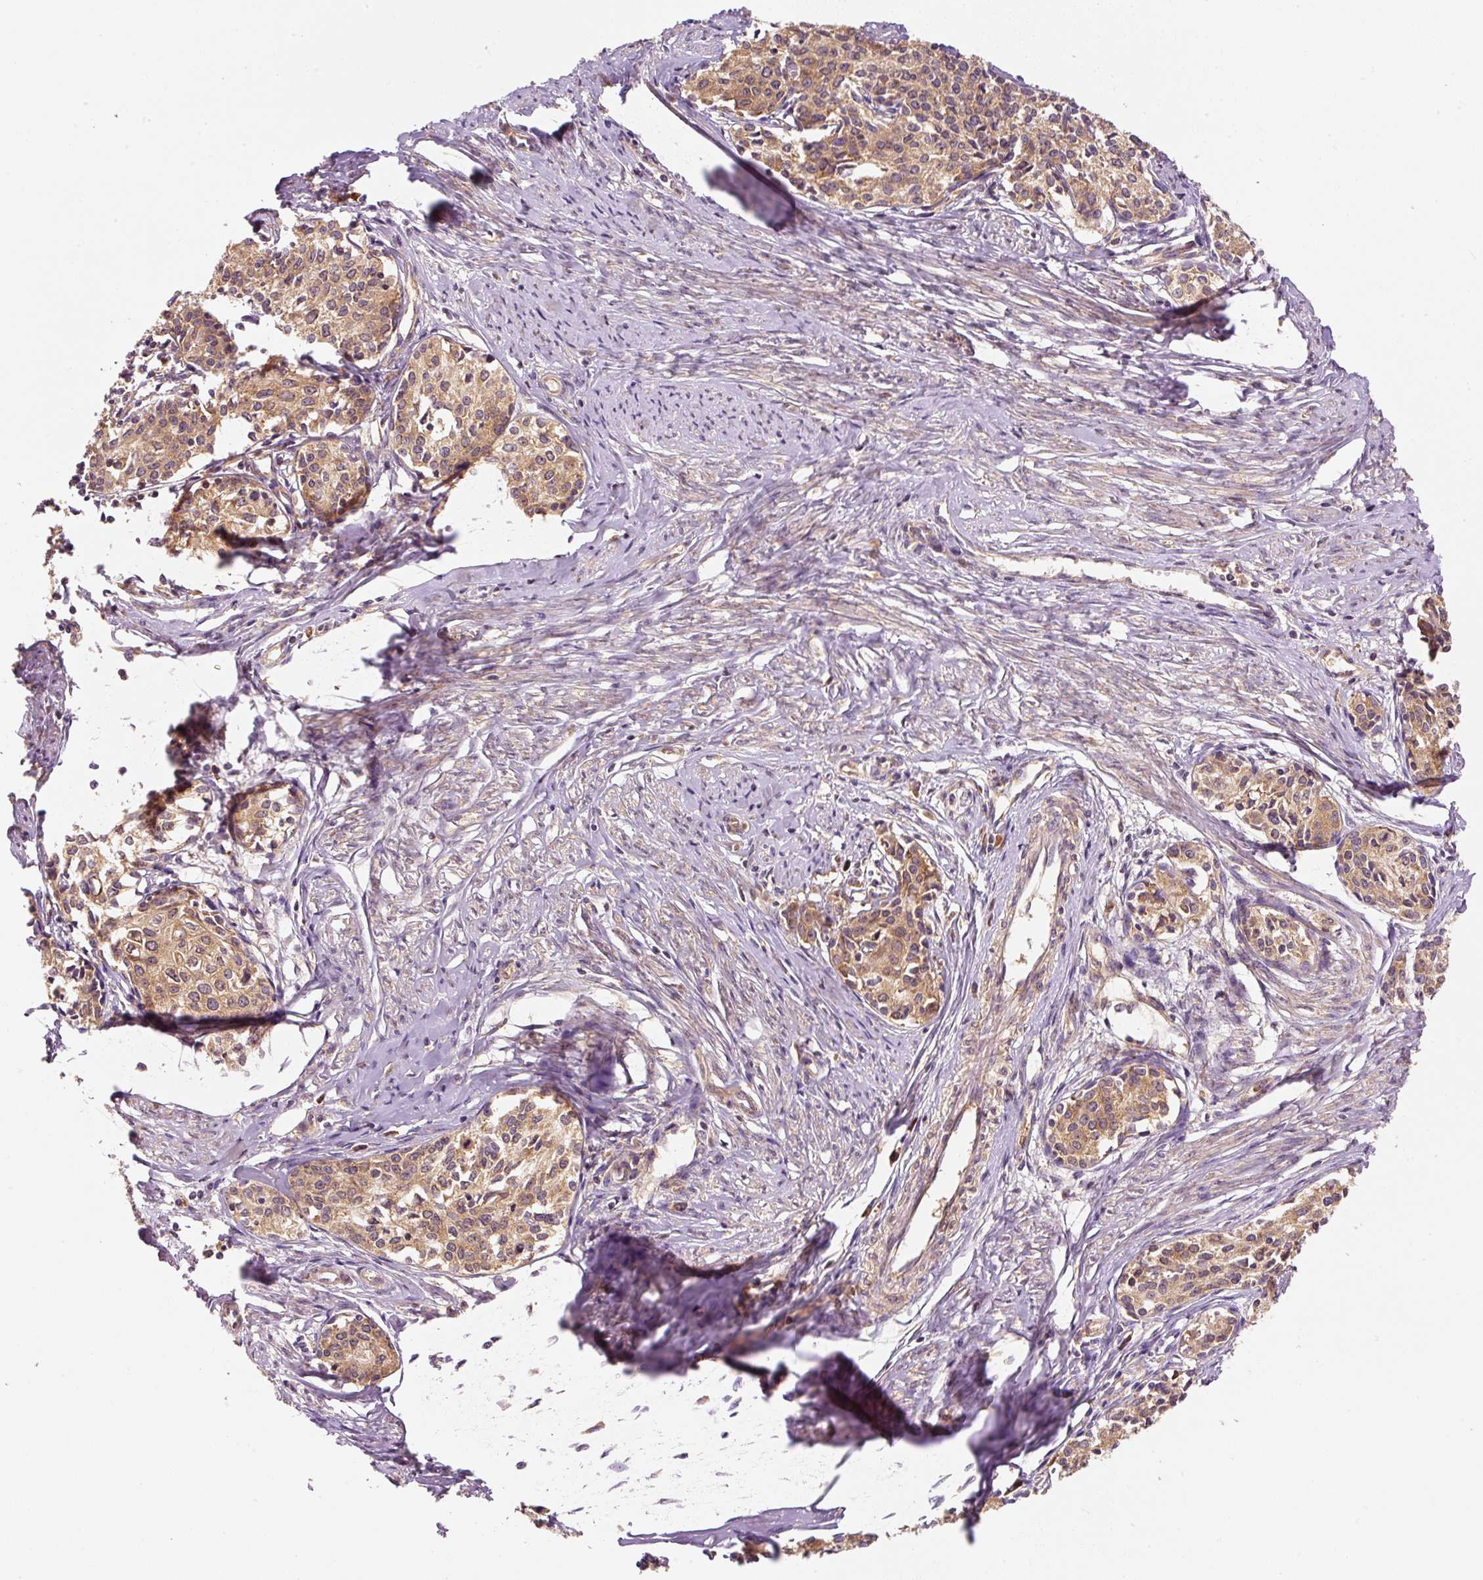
{"staining": {"intensity": "moderate", "quantity": ">75%", "location": "cytoplasmic/membranous"}, "tissue": "cervical cancer", "cell_type": "Tumor cells", "image_type": "cancer", "snomed": [{"axis": "morphology", "description": "Squamous cell carcinoma, NOS"}, {"axis": "morphology", "description": "Adenocarcinoma, NOS"}, {"axis": "topography", "description": "Cervix"}], "caption": "Cervical cancer stained for a protein (brown) exhibits moderate cytoplasmic/membranous positive expression in about >75% of tumor cells.", "gene": "EIF2S2", "patient": {"sex": "female", "age": 52}}